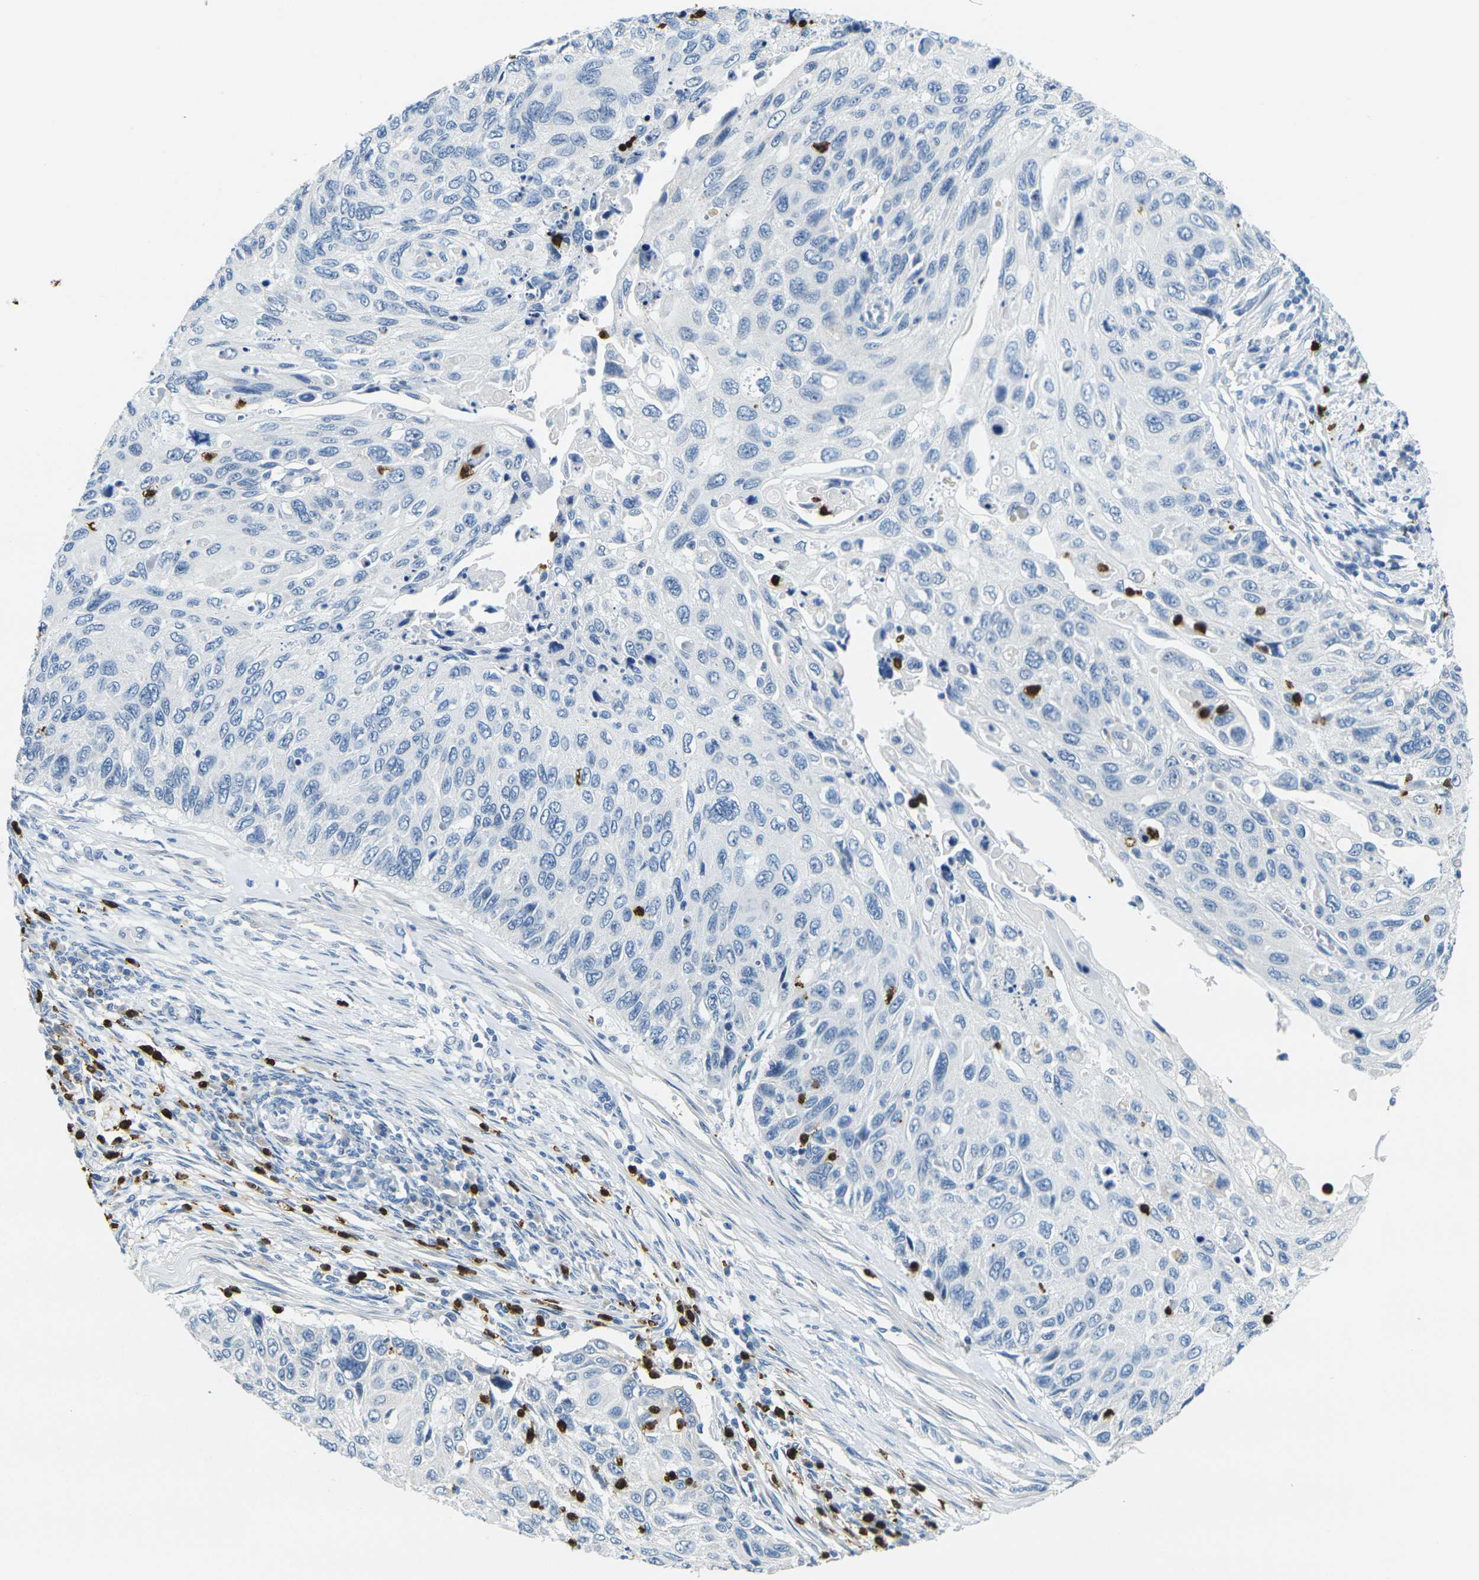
{"staining": {"intensity": "negative", "quantity": "none", "location": "none"}, "tissue": "cervical cancer", "cell_type": "Tumor cells", "image_type": "cancer", "snomed": [{"axis": "morphology", "description": "Squamous cell carcinoma, NOS"}, {"axis": "topography", "description": "Cervix"}], "caption": "The histopathology image exhibits no significant positivity in tumor cells of cervical squamous cell carcinoma. Brightfield microscopy of immunohistochemistry stained with DAB (brown) and hematoxylin (blue), captured at high magnification.", "gene": "GPR15", "patient": {"sex": "female", "age": 70}}